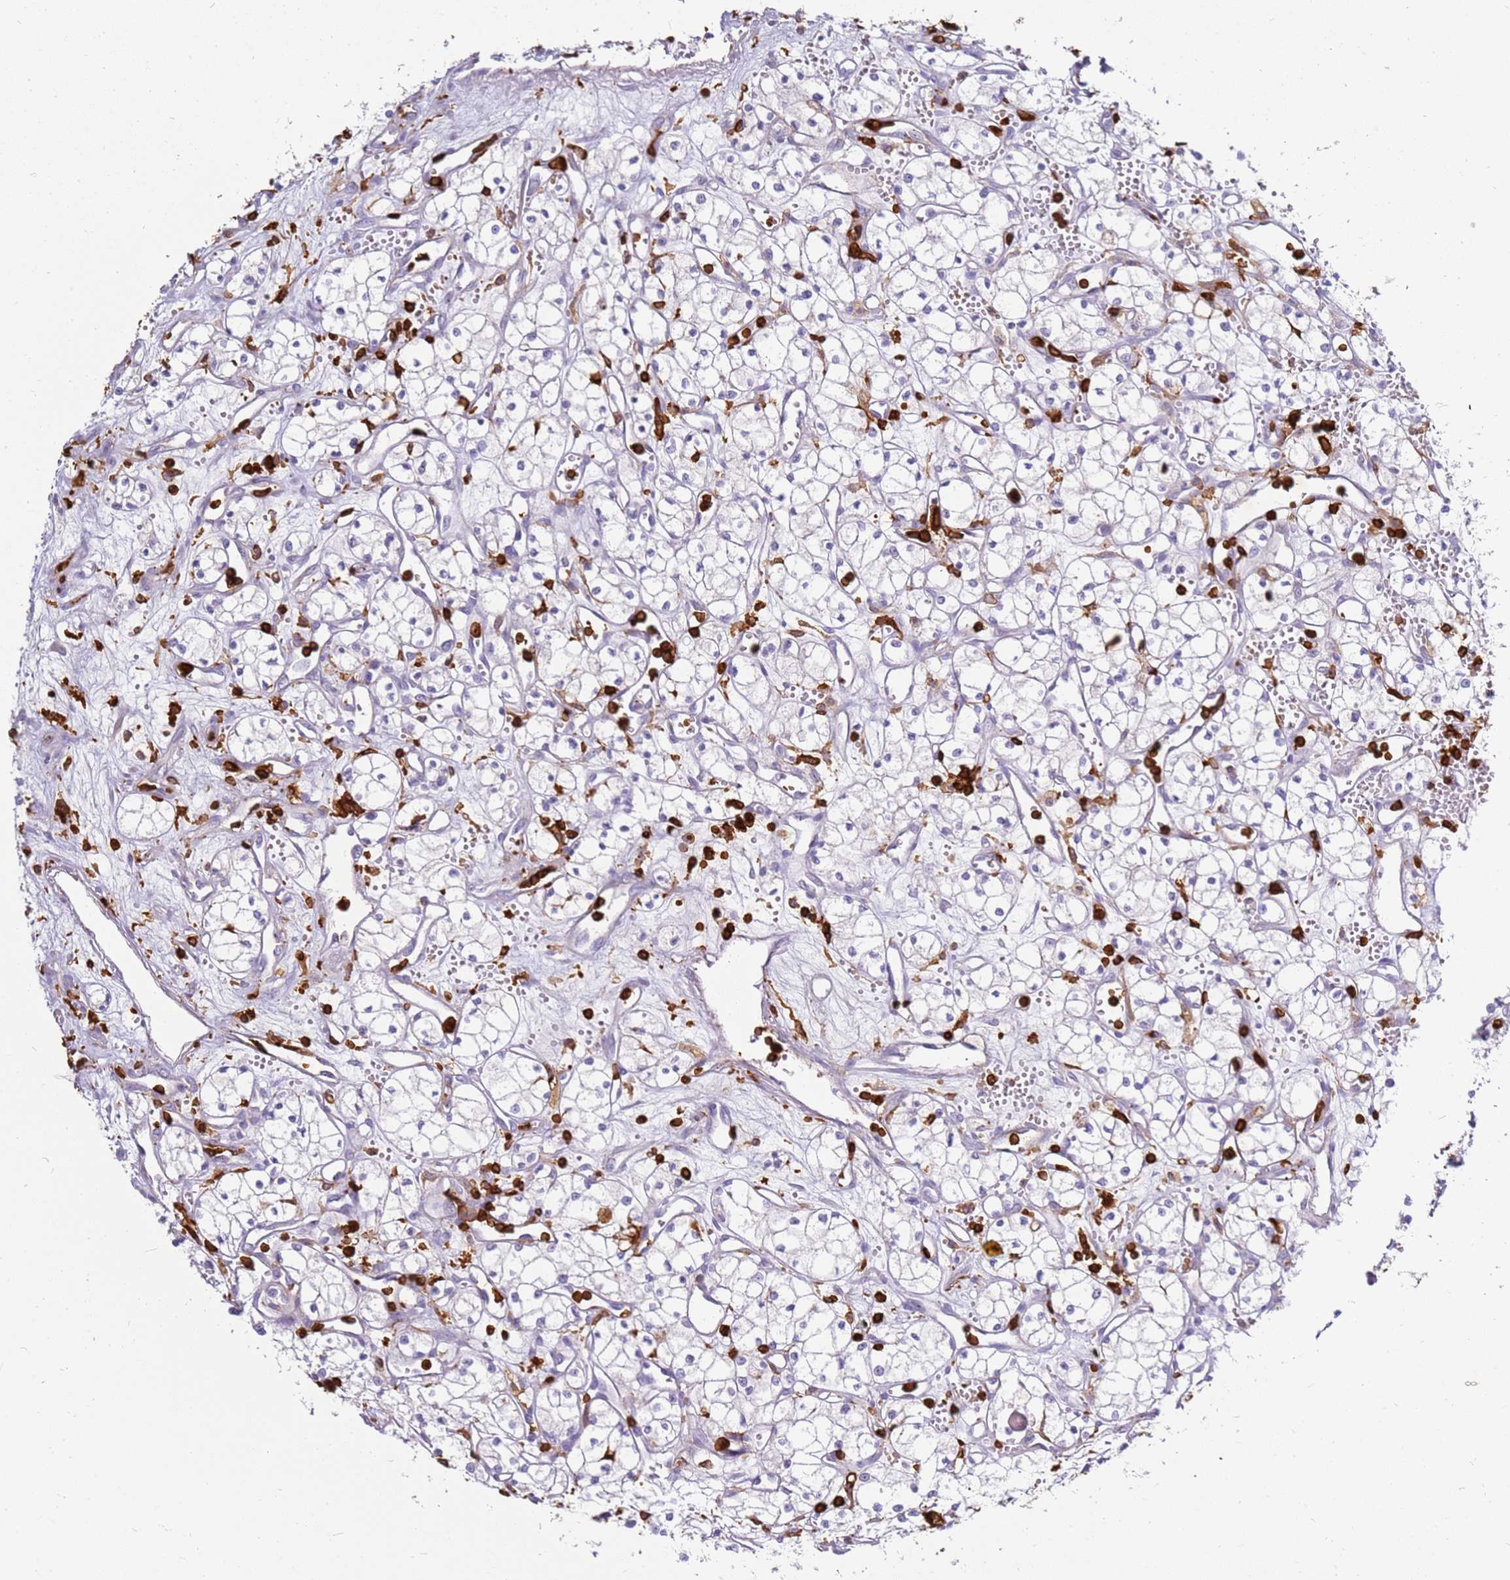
{"staining": {"intensity": "negative", "quantity": "none", "location": "none"}, "tissue": "renal cancer", "cell_type": "Tumor cells", "image_type": "cancer", "snomed": [{"axis": "morphology", "description": "Adenocarcinoma, NOS"}, {"axis": "topography", "description": "Kidney"}], "caption": "Human renal cancer (adenocarcinoma) stained for a protein using immunohistochemistry exhibits no expression in tumor cells.", "gene": "CORO1A", "patient": {"sex": "male", "age": 59}}